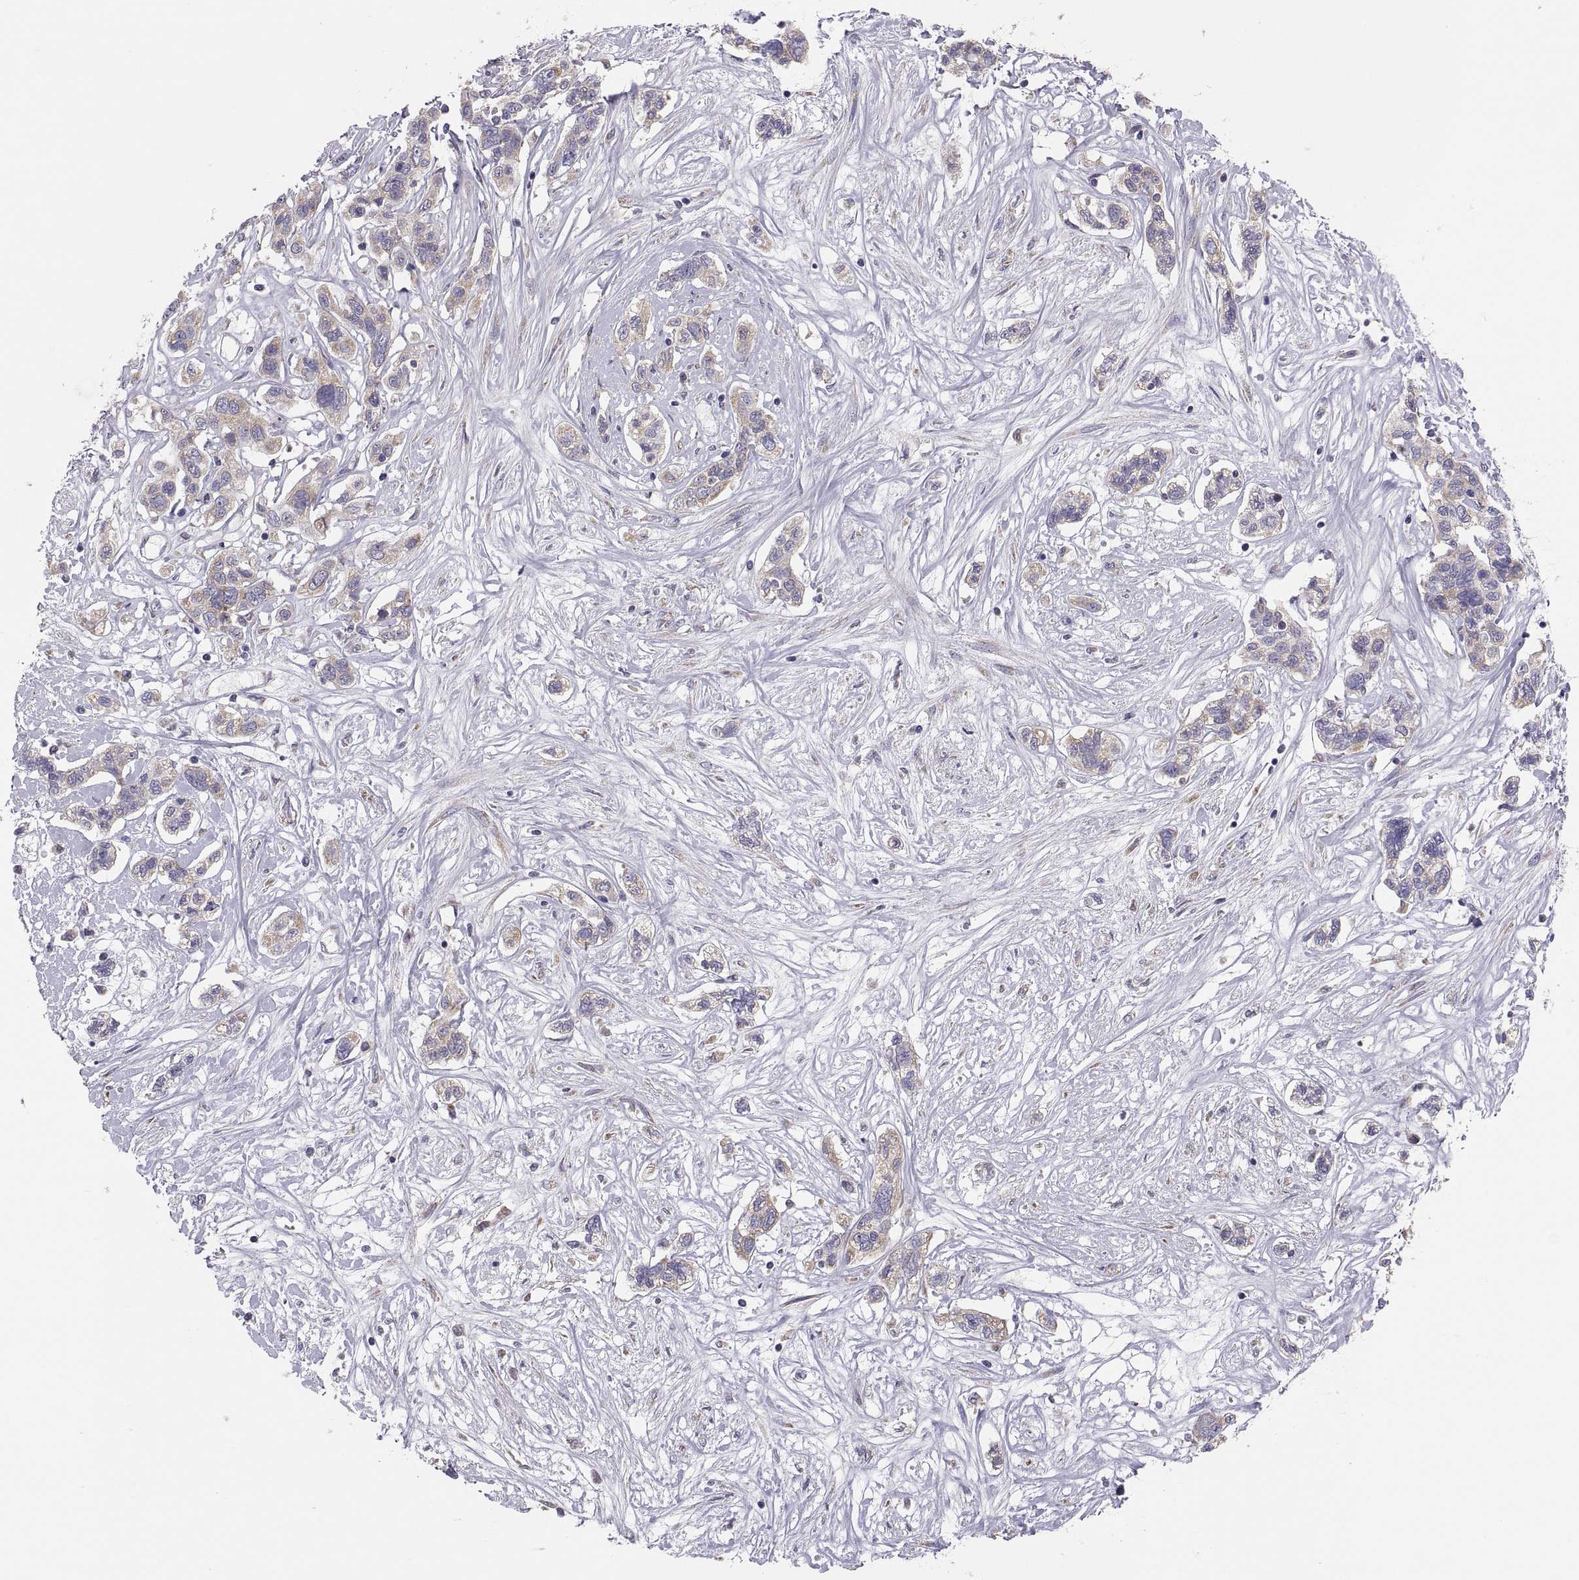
{"staining": {"intensity": "weak", "quantity": "<25%", "location": "cytoplasmic/membranous"}, "tissue": "liver cancer", "cell_type": "Tumor cells", "image_type": "cancer", "snomed": [{"axis": "morphology", "description": "Adenocarcinoma, NOS"}, {"axis": "morphology", "description": "Cholangiocarcinoma"}, {"axis": "topography", "description": "Liver"}], "caption": "A high-resolution image shows immunohistochemistry (IHC) staining of liver cancer, which reveals no significant positivity in tumor cells.", "gene": "TNNC1", "patient": {"sex": "male", "age": 64}}